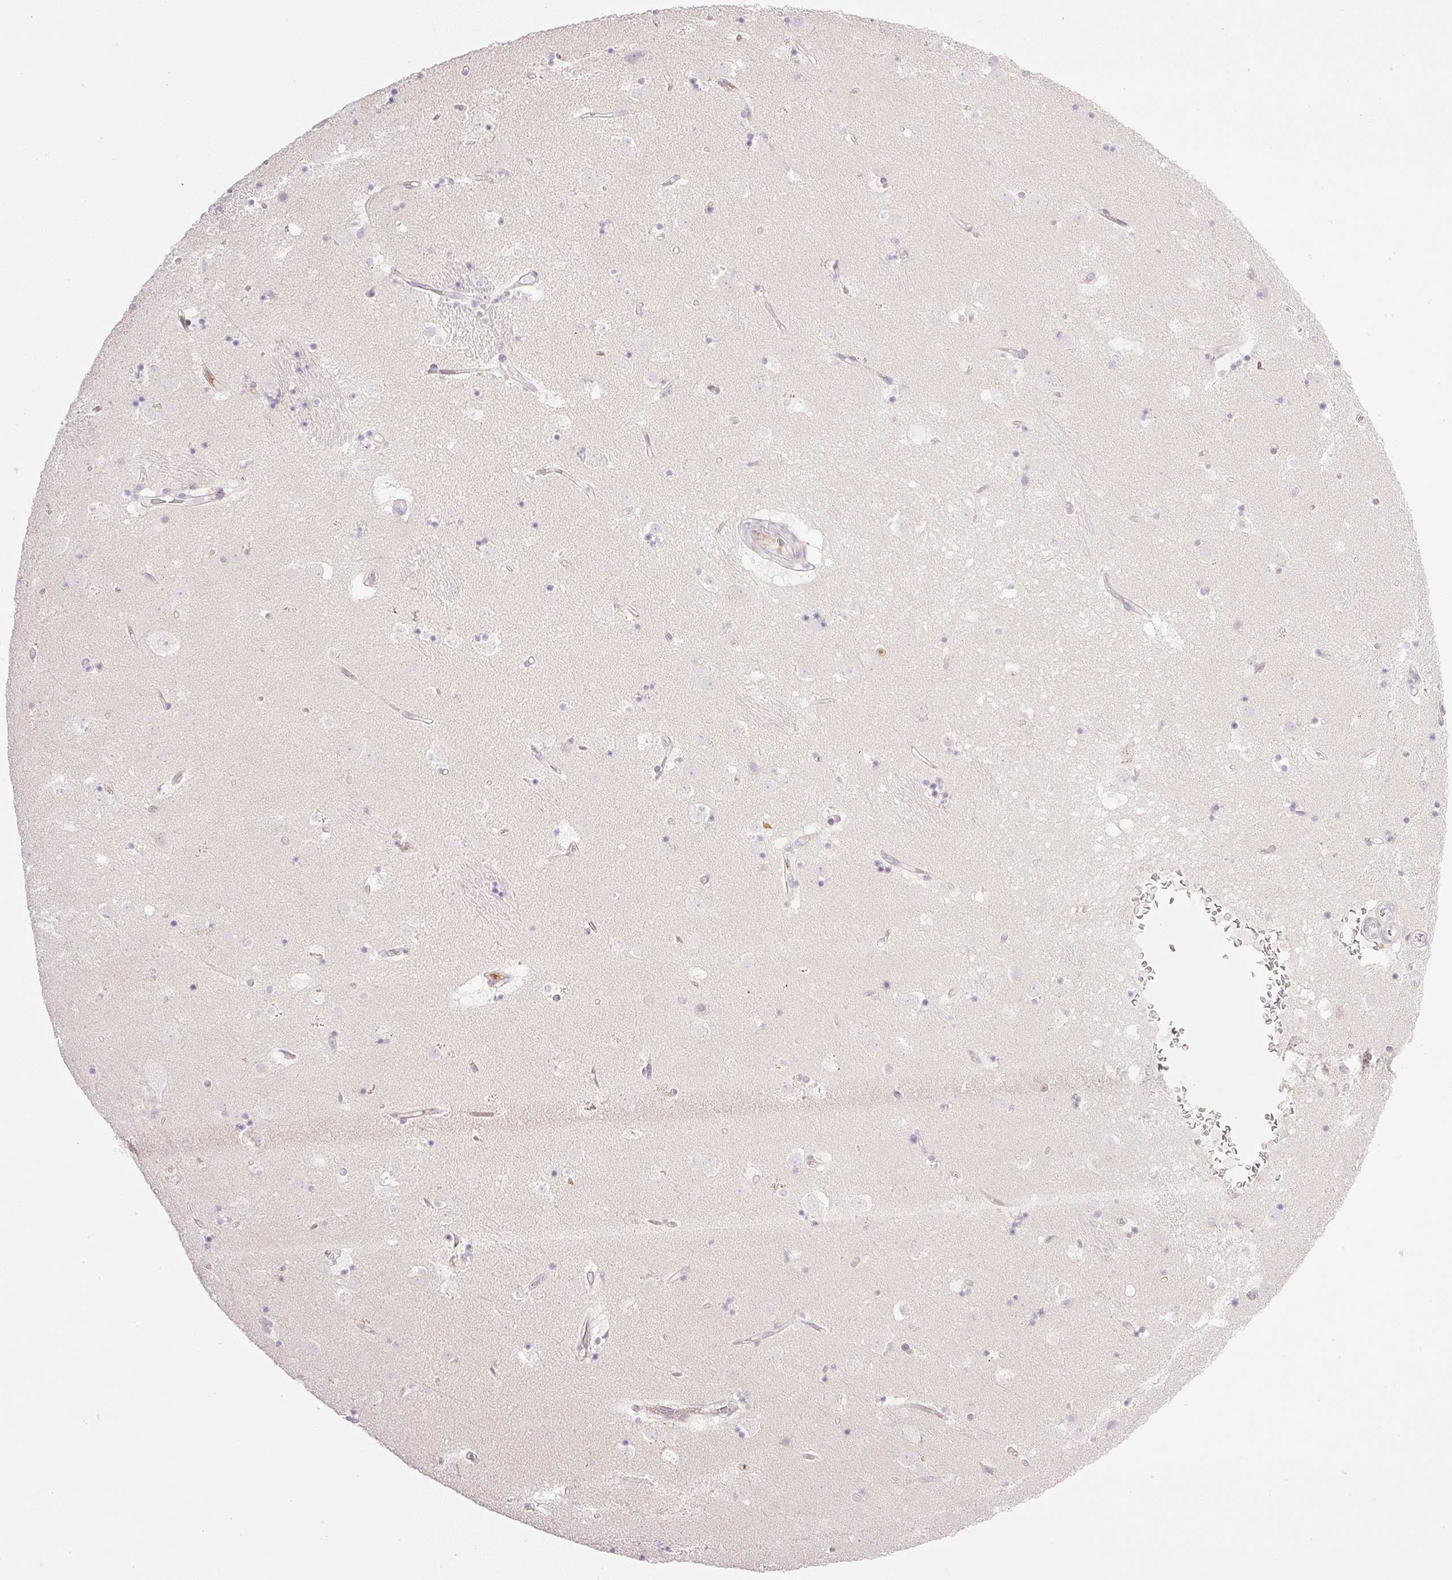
{"staining": {"intensity": "negative", "quantity": "none", "location": "none"}, "tissue": "caudate", "cell_type": "Glial cells", "image_type": "normal", "snomed": [{"axis": "morphology", "description": "Normal tissue, NOS"}, {"axis": "topography", "description": "Lateral ventricle wall"}], "caption": "The immunohistochemistry (IHC) micrograph has no significant expression in glial cells of caudate. Nuclei are stained in blue.", "gene": "AAR2", "patient": {"sex": "male", "age": 58}}